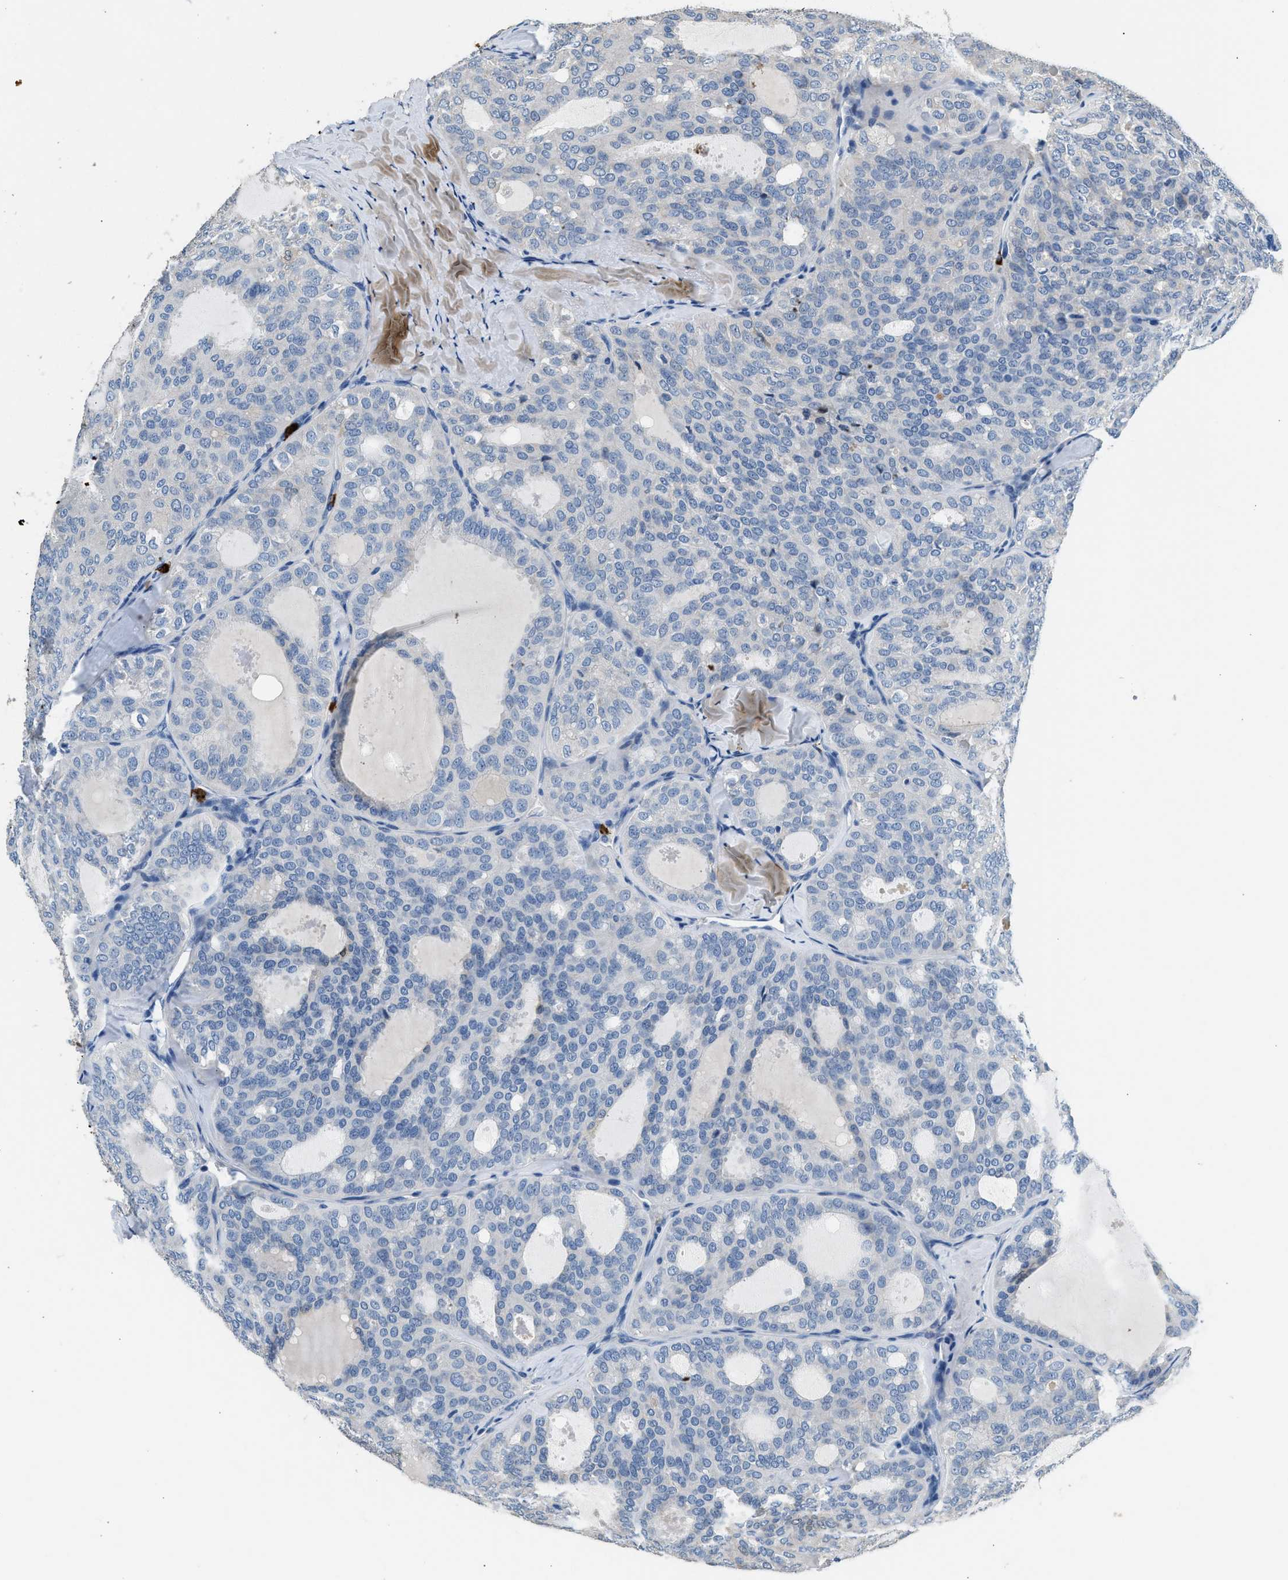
{"staining": {"intensity": "negative", "quantity": "none", "location": "none"}, "tissue": "thyroid cancer", "cell_type": "Tumor cells", "image_type": "cancer", "snomed": [{"axis": "morphology", "description": "Follicular adenoma carcinoma, NOS"}, {"axis": "topography", "description": "Thyroid gland"}], "caption": "Micrograph shows no protein staining in tumor cells of follicular adenoma carcinoma (thyroid) tissue. (DAB immunohistochemistry visualized using brightfield microscopy, high magnification).", "gene": "ANXA3", "patient": {"sex": "male", "age": 75}}